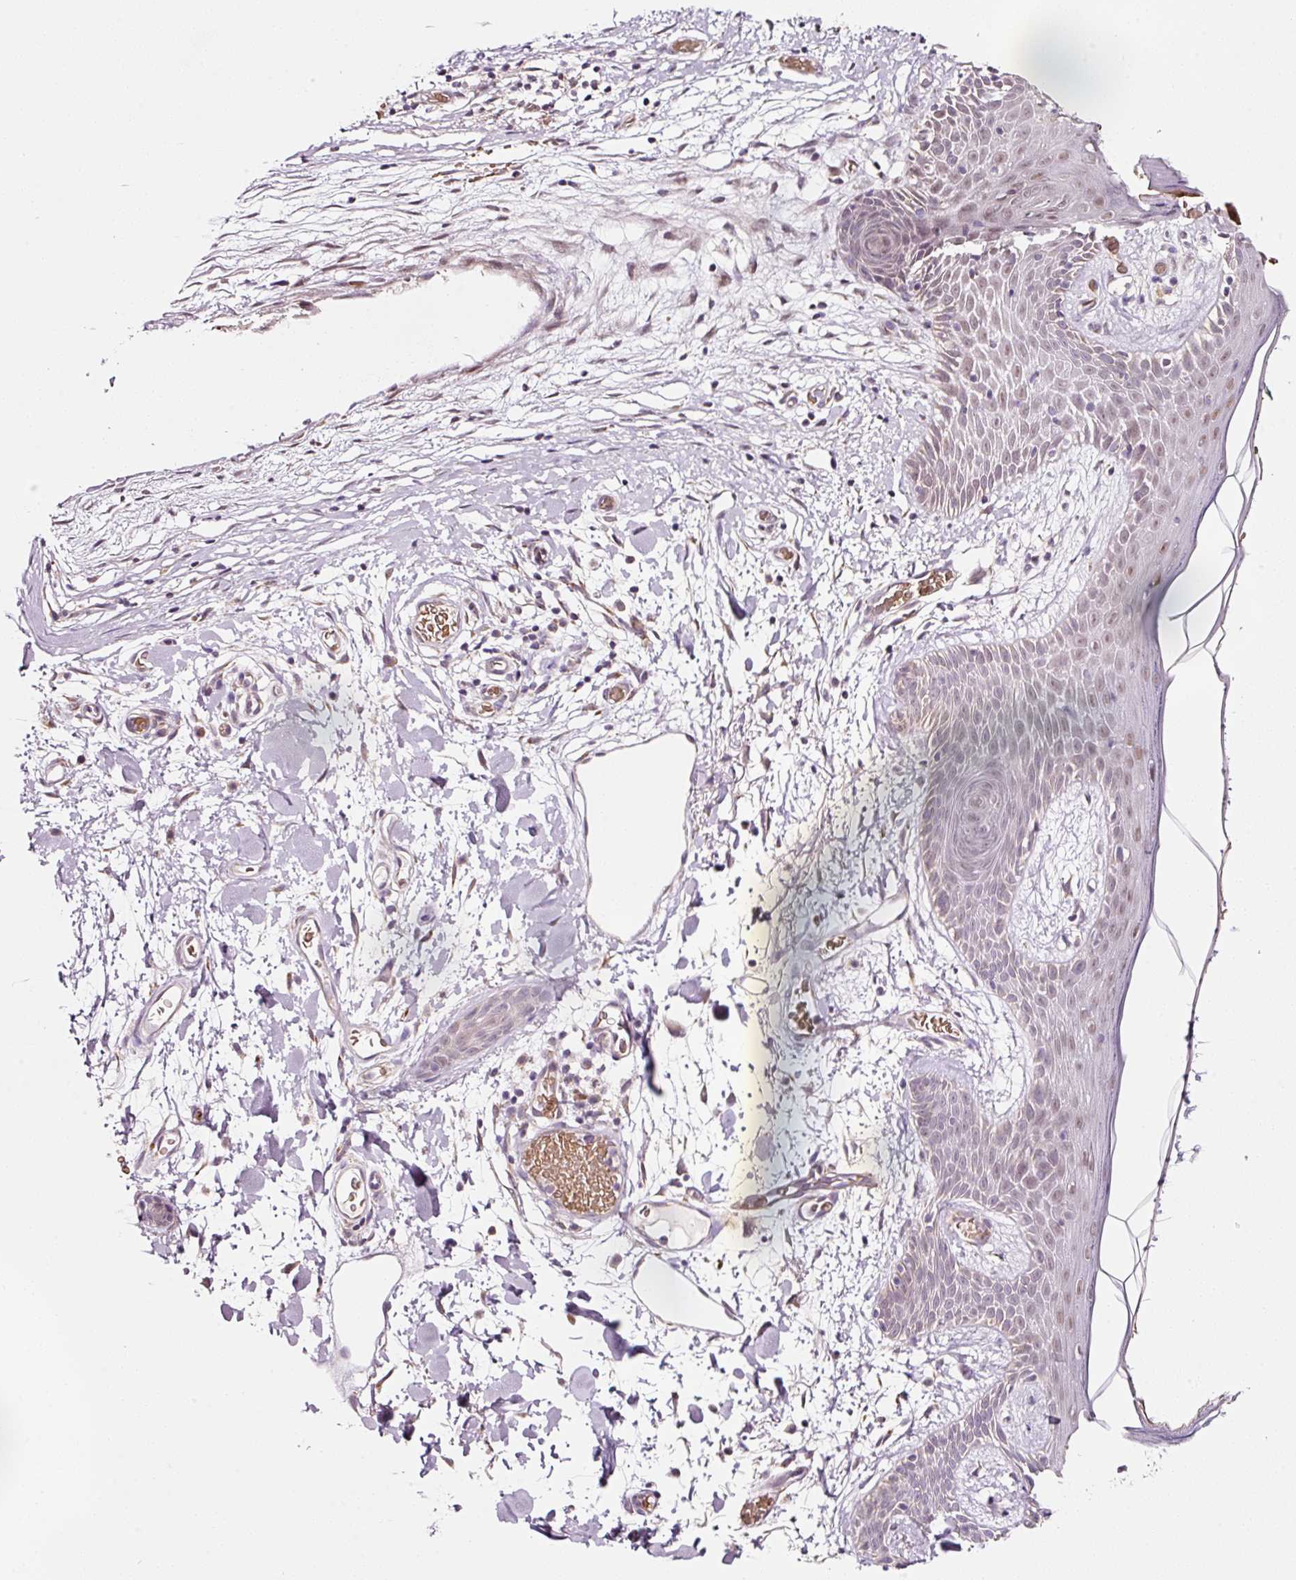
{"staining": {"intensity": "weak", "quantity": ">75%", "location": "cytoplasmic/membranous"}, "tissue": "skin", "cell_type": "Fibroblasts", "image_type": "normal", "snomed": [{"axis": "morphology", "description": "Normal tissue, NOS"}, {"axis": "topography", "description": "Skin"}], "caption": "About >75% of fibroblasts in benign human skin reveal weak cytoplasmic/membranous protein staining as visualized by brown immunohistochemical staining.", "gene": "ZNF460", "patient": {"sex": "male", "age": 79}}